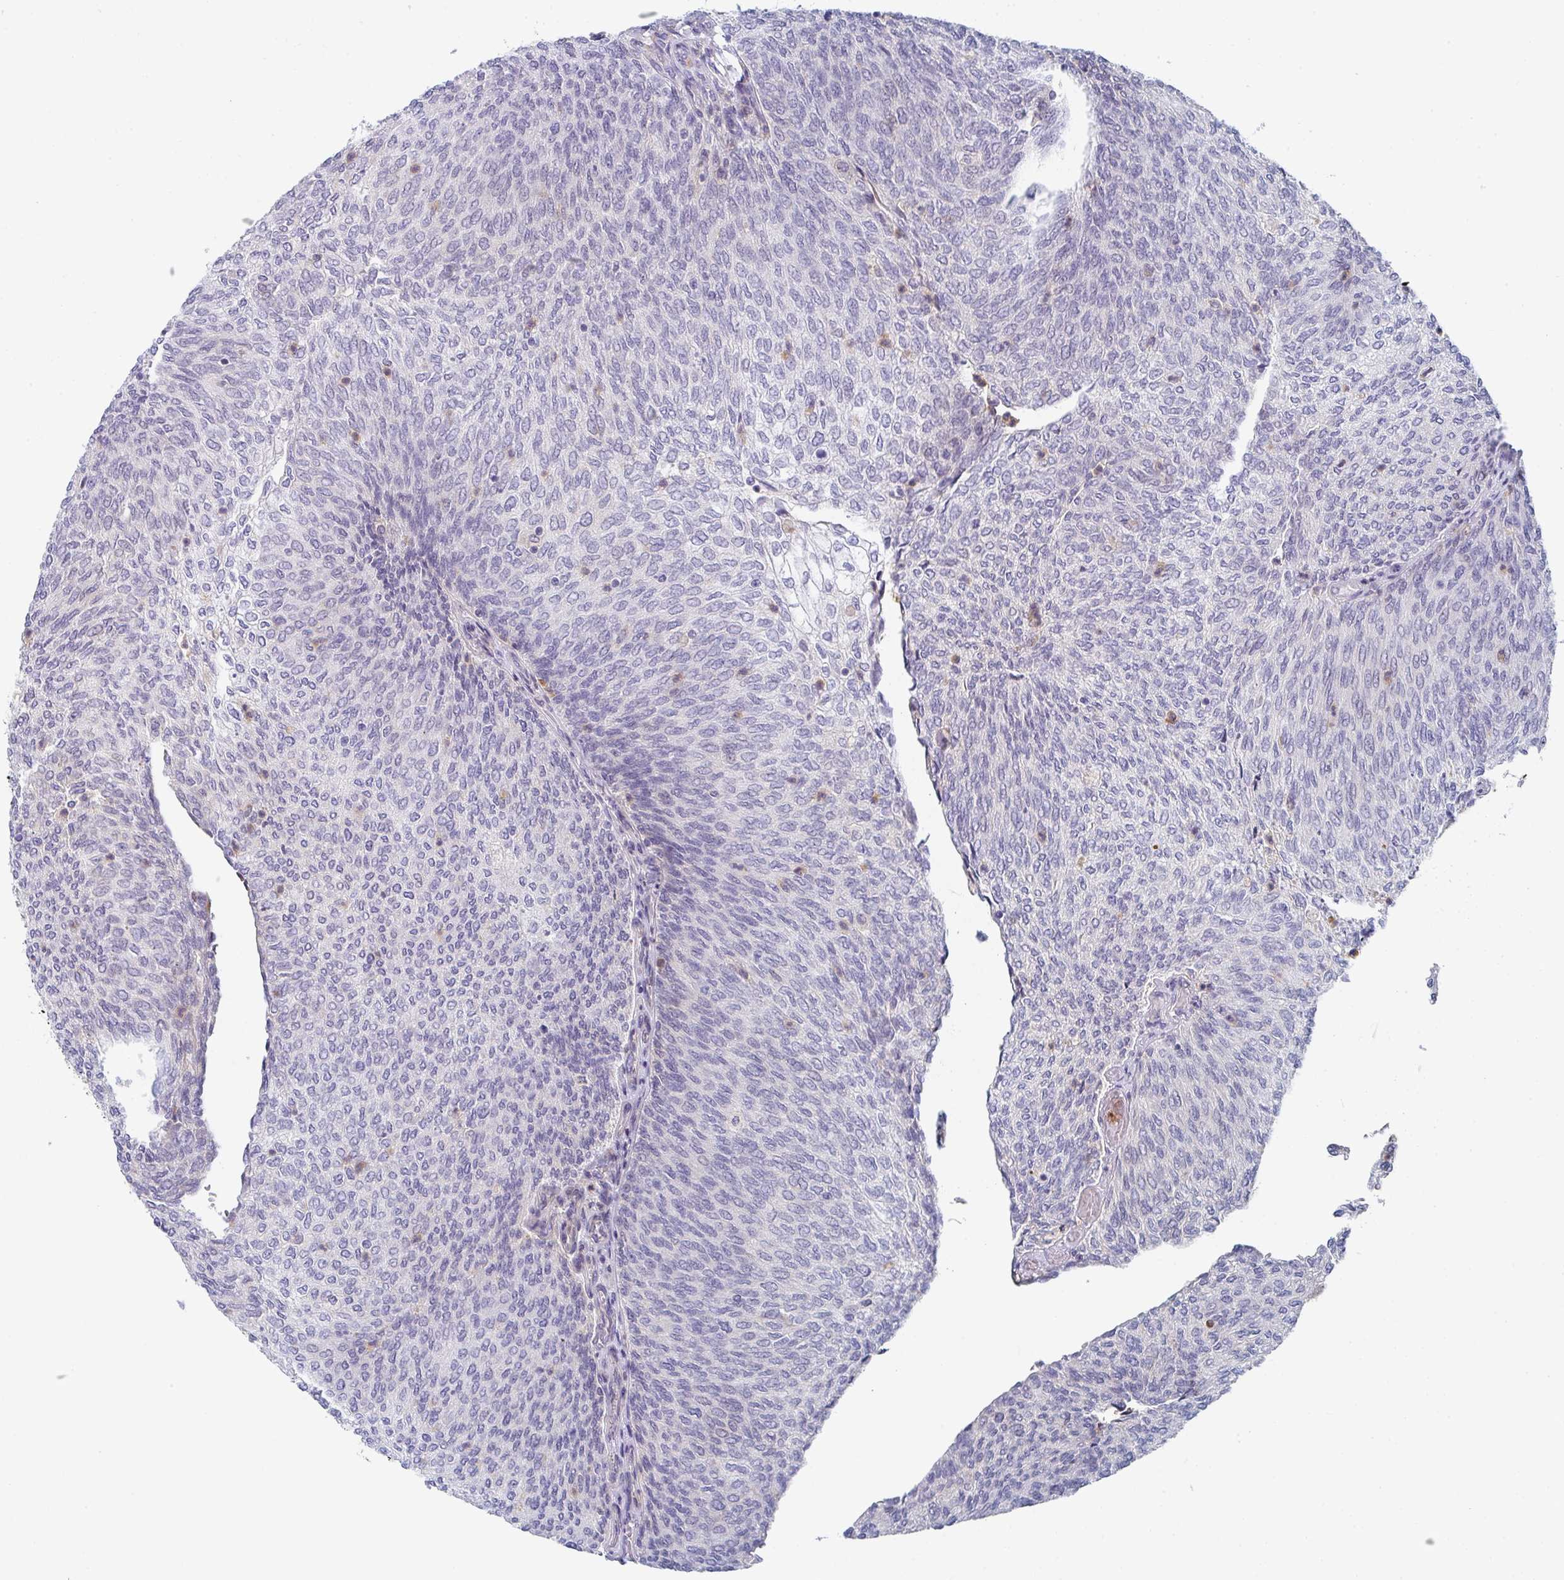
{"staining": {"intensity": "moderate", "quantity": "<25%", "location": "cytoplasmic/membranous,nuclear"}, "tissue": "urothelial cancer", "cell_type": "Tumor cells", "image_type": "cancer", "snomed": [{"axis": "morphology", "description": "Urothelial carcinoma, High grade"}, {"axis": "topography", "description": "Urinary bladder"}], "caption": "IHC staining of urothelial cancer, which demonstrates low levels of moderate cytoplasmic/membranous and nuclear positivity in approximately <25% of tumor cells indicating moderate cytoplasmic/membranous and nuclear protein staining. The staining was performed using DAB (3,3'-diaminobenzidine) (brown) for protein detection and nuclei were counterstained in hematoxylin (blue).", "gene": "KLHL33", "patient": {"sex": "female", "age": 79}}